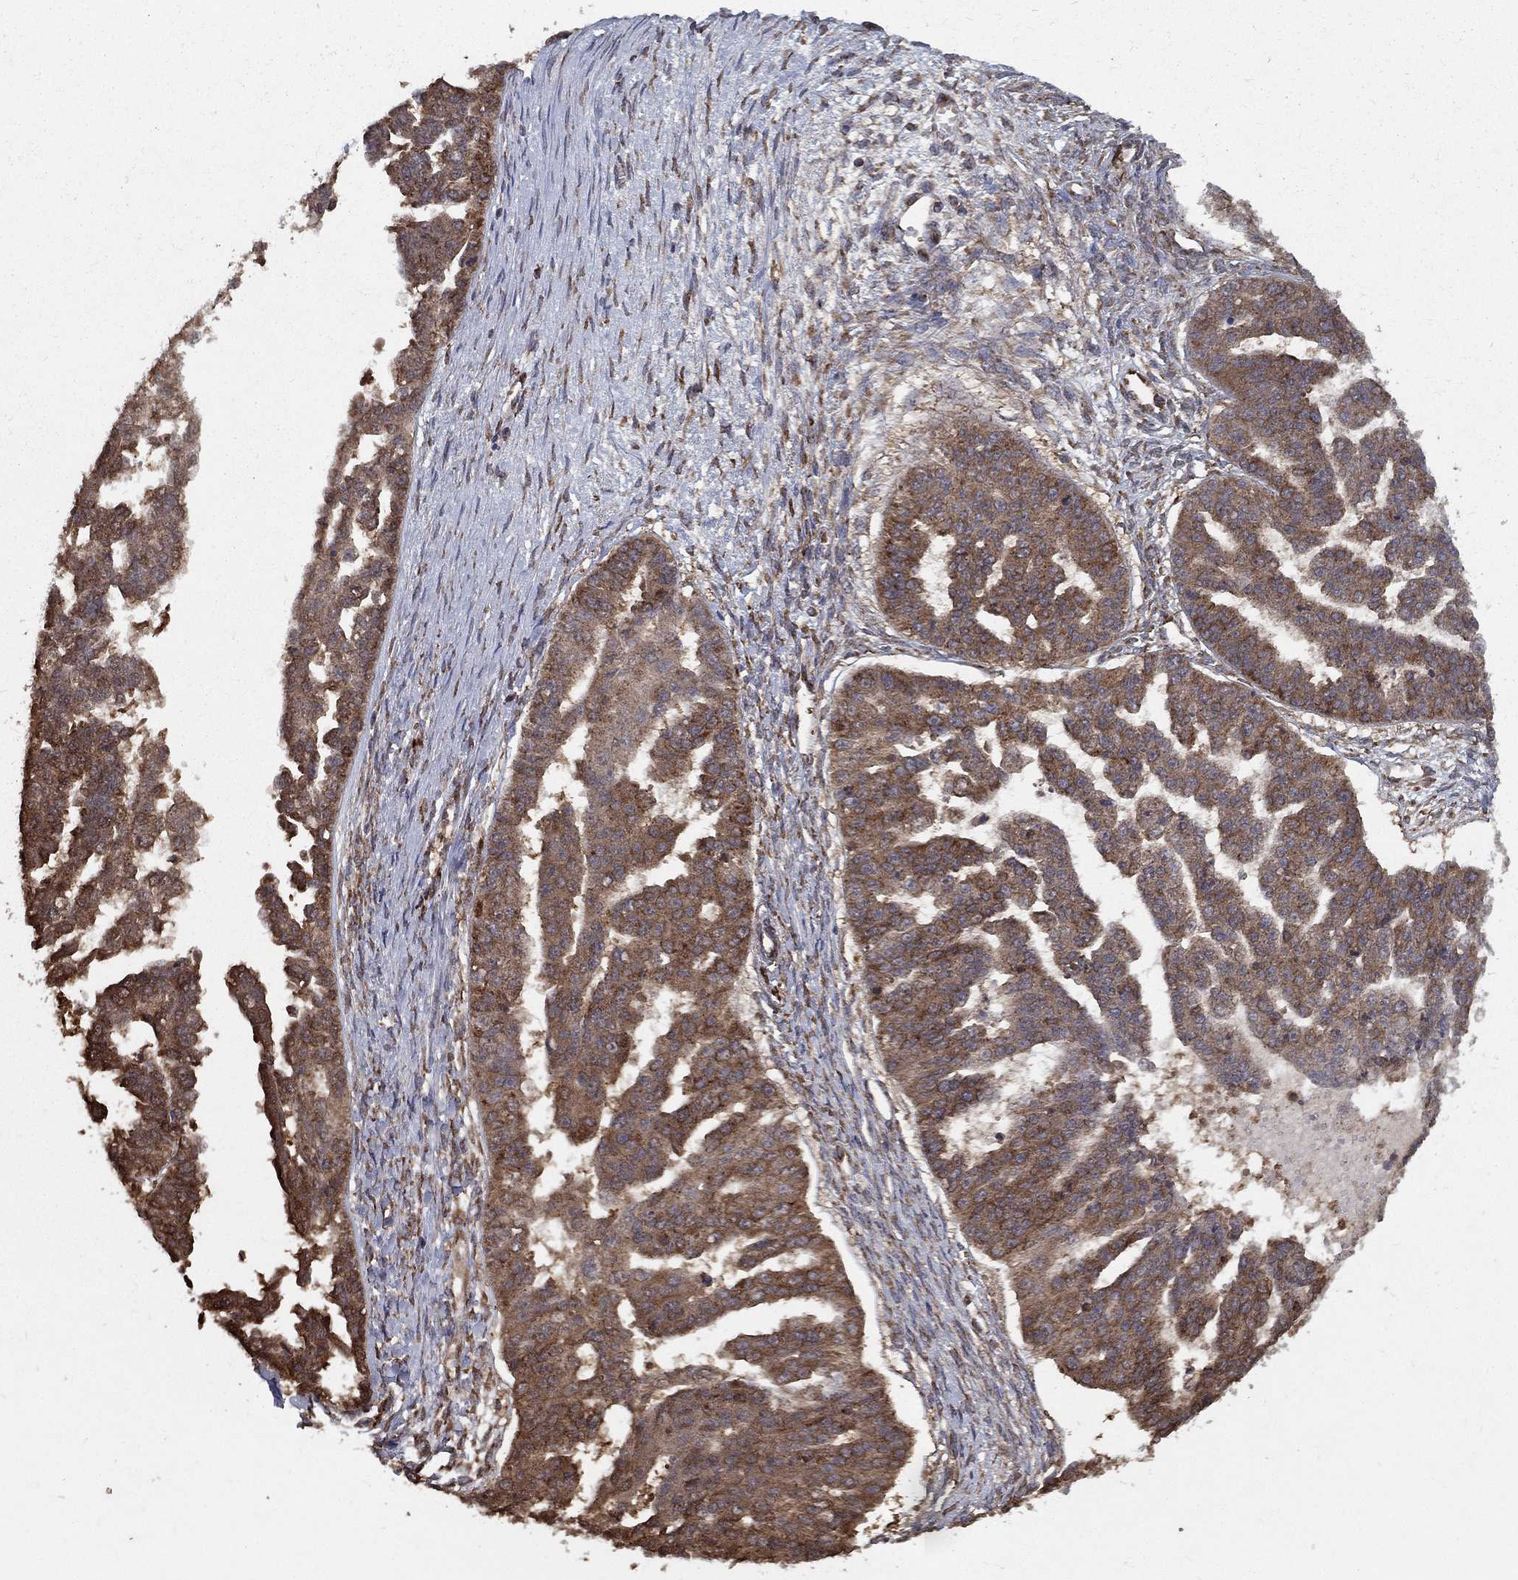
{"staining": {"intensity": "moderate", "quantity": ">75%", "location": "cytoplasmic/membranous"}, "tissue": "ovarian cancer", "cell_type": "Tumor cells", "image_type": "cancer", "snomed": [{"axis": "morphology", "description": "Cystadenocarcinoma, serous, NOS"}, {"axis": "topography", "description": "Ovary"}], "caption": "A brown stain highlights moderate cytoplasmic/membranous expression of a protein in ovarian serous cystadenocarcinoma tumor cells.", "gene": "CERS2", "patient": {"sex": "female", "age": 58}}